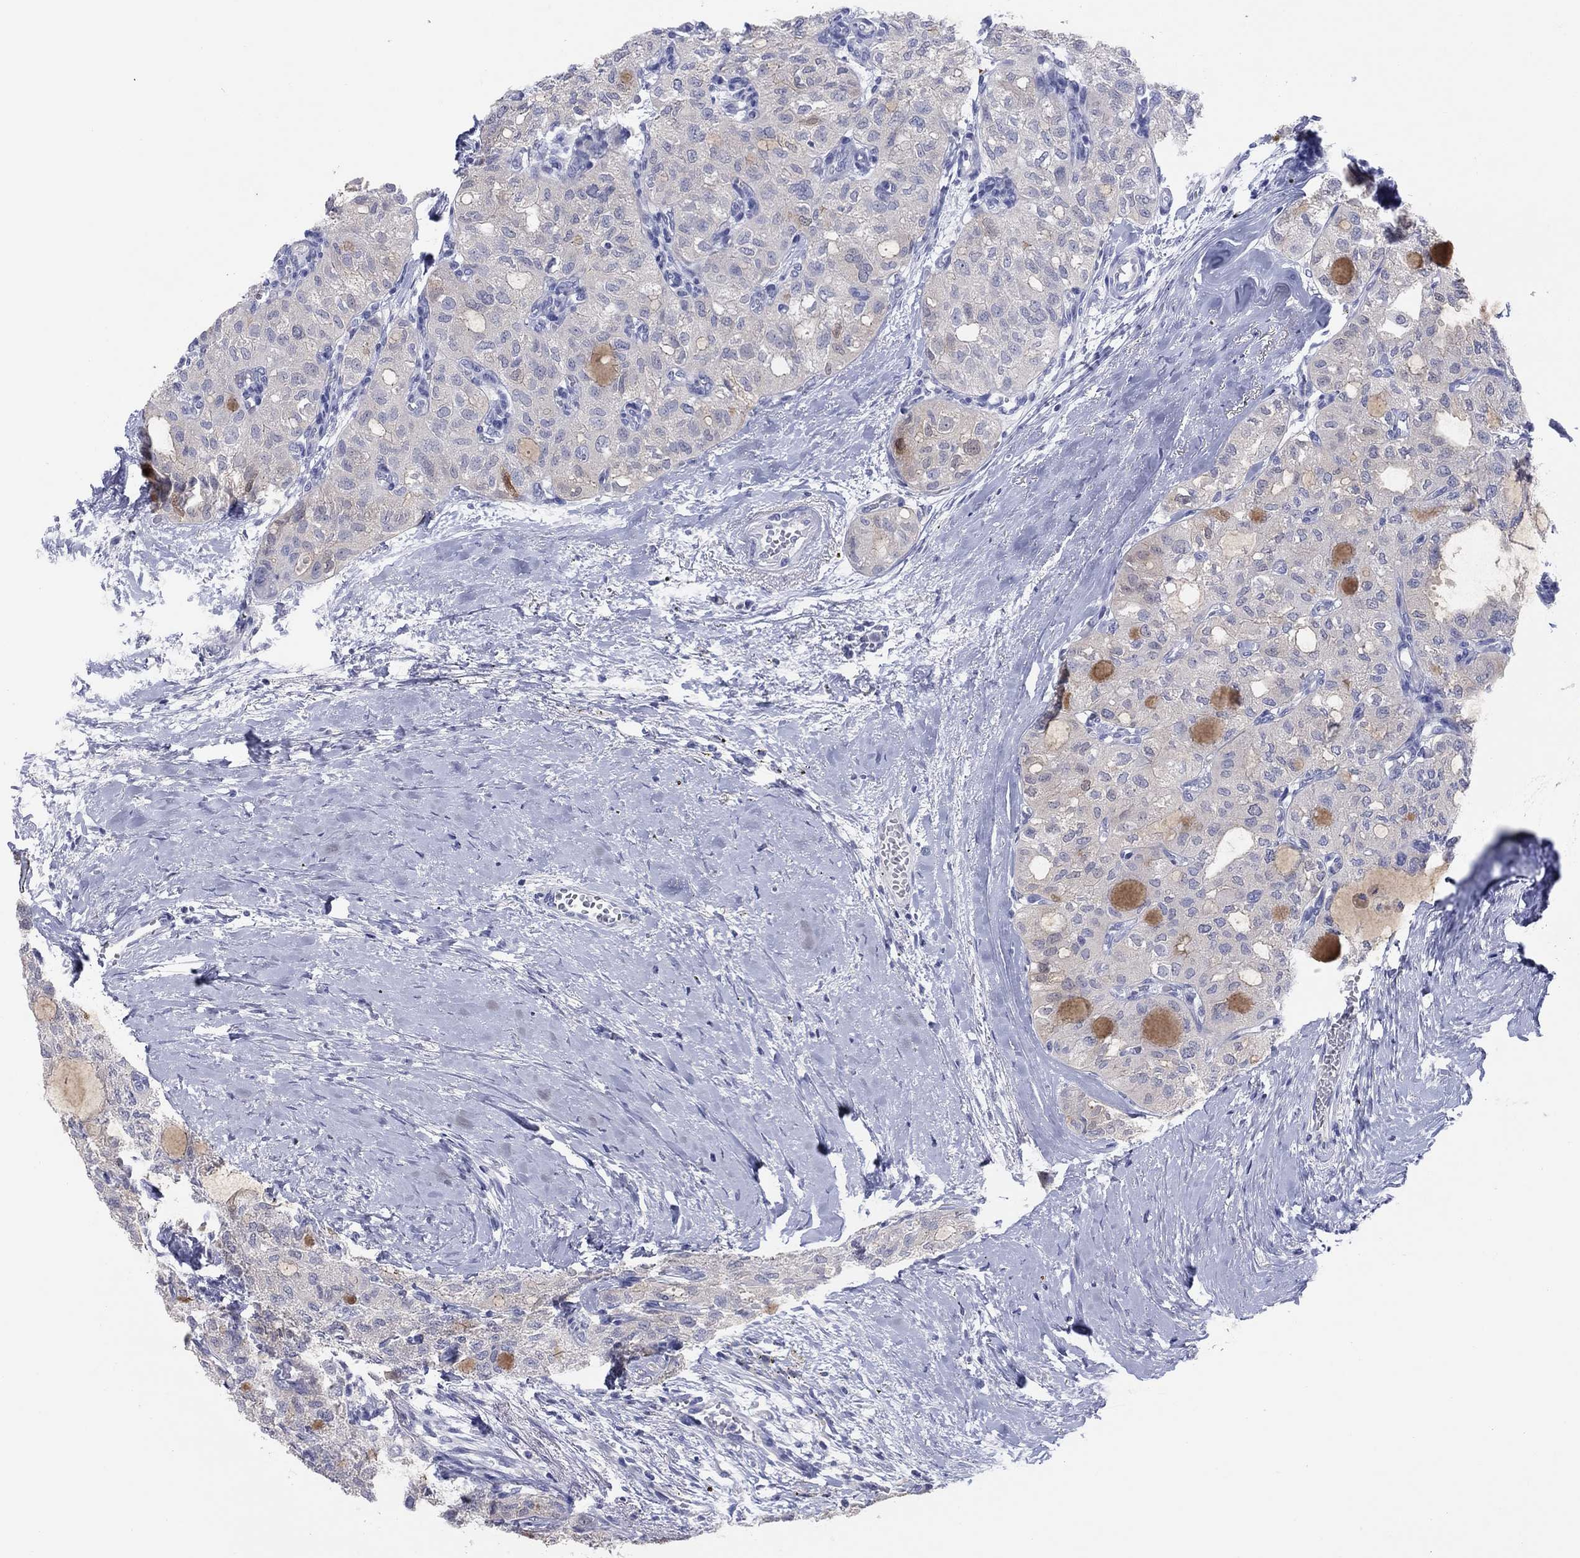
{"staining": {"intensity": "negative", "quantity": "none", "location": "none"}, "tissue": "thyroid cancer", "cell_type": "Tumor cells", "image_type": "cancer", "snomed": [{"axis": "morphology", "description": "Follicular adenoma carcinoma, NOS"}, {"axis": "topography", "description": "Thyroid gland"}], "caption": "An immunohistochemistry (IHC) photomicrograph of follicular adenoma carcinoma (thyroid) is shown. There is no staining in tumor cells of follicular adenoma carcinoma (thyroid).", "gene": "CPNE6", "patient": {"sex": "male", "age": 75}}